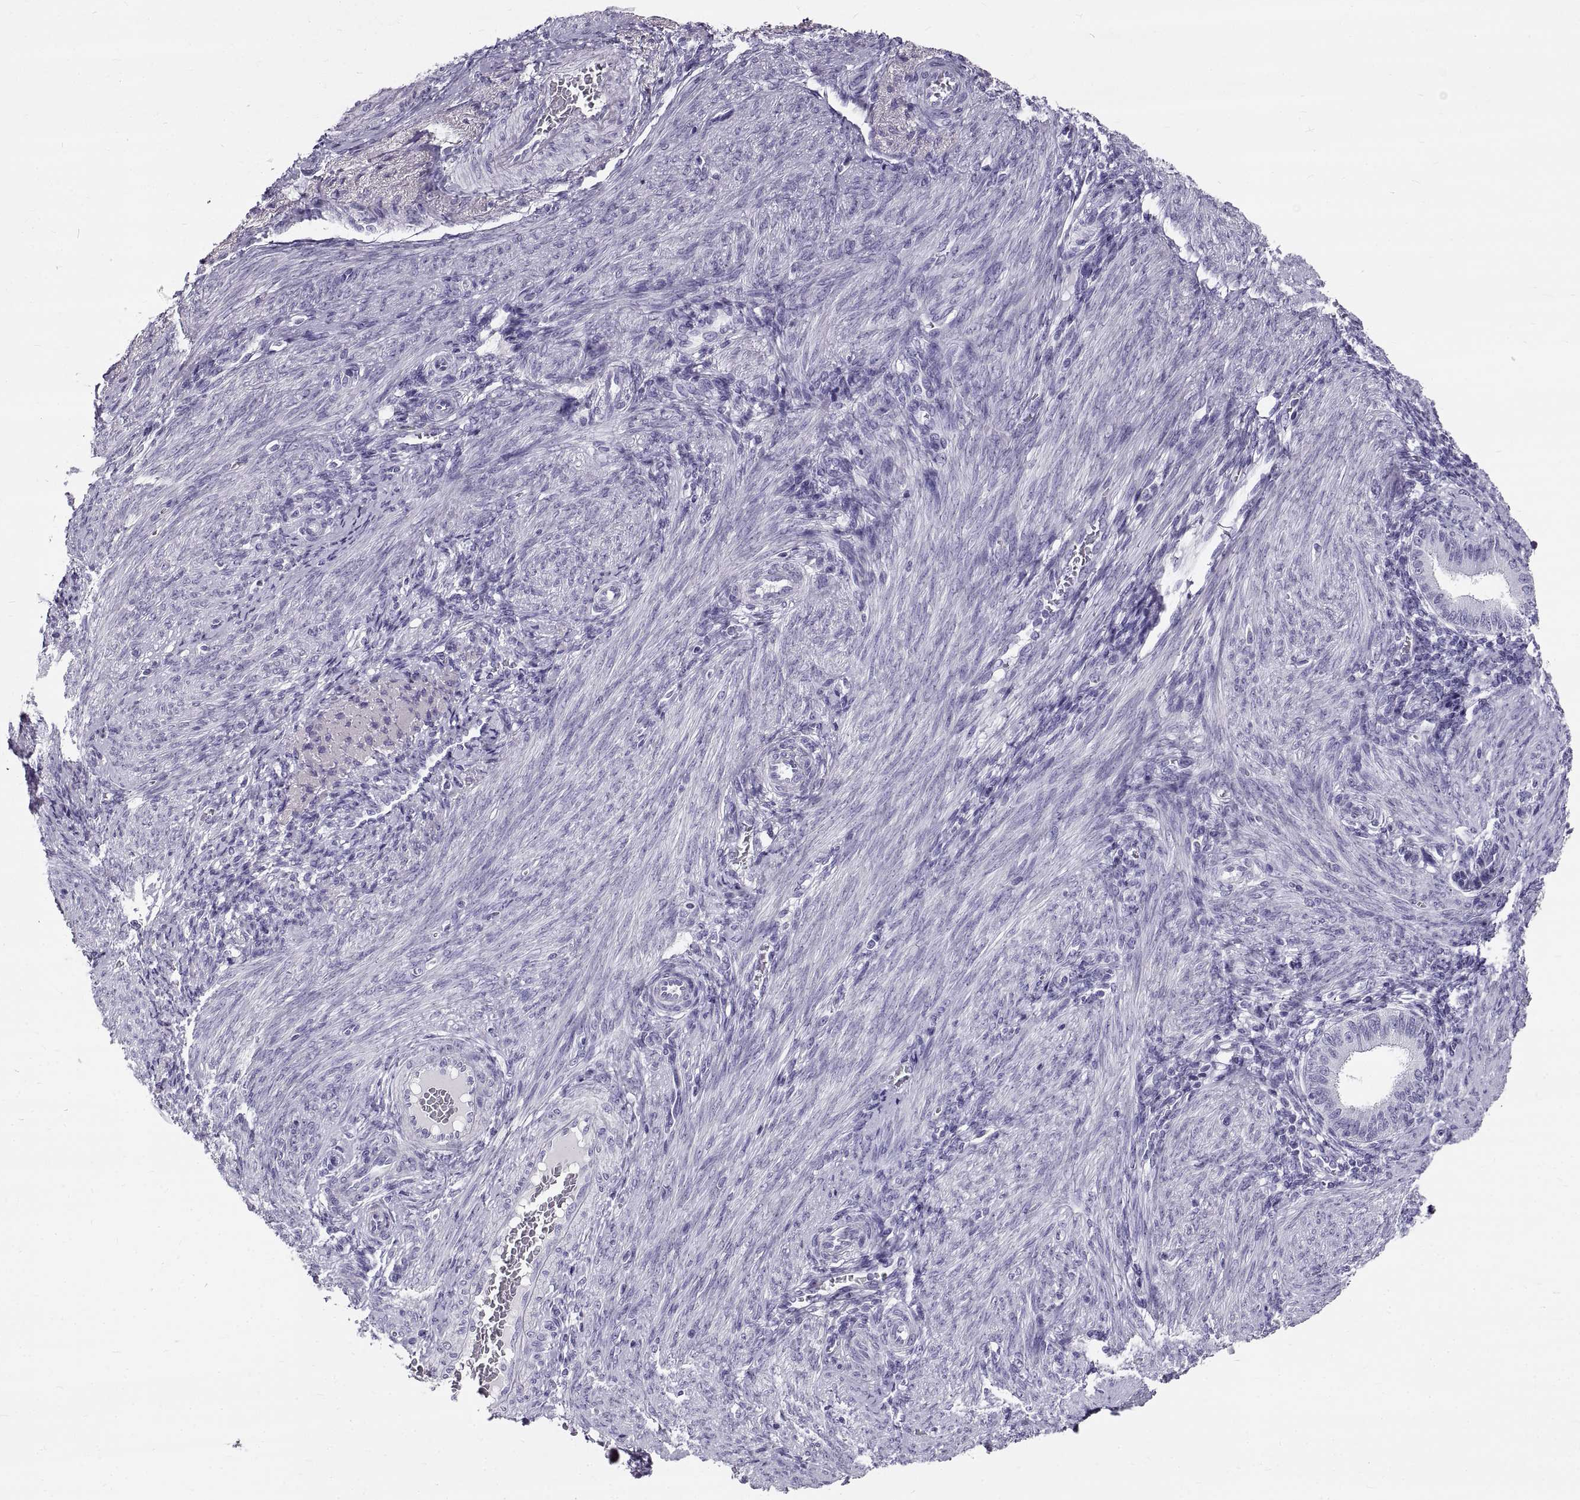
{"staining": {"intensity": "negative", "quantity": "none", "location": "none"}, "tissue": "endometrium", "cell_type": "Cells in endometrial stroma", "image_type": "normal", "snomed": [{"axis": "morphology", "description": "Normal tissue, NOS"}, {"axis": "topography", "description": "Endometrium"}], "caption": "A histopathology image of endometrium stained for a protein displays no brown staining in cells in endometrial stroma.", "gene": "GNG12", "patient": {"sex": "female", "age": 39}}